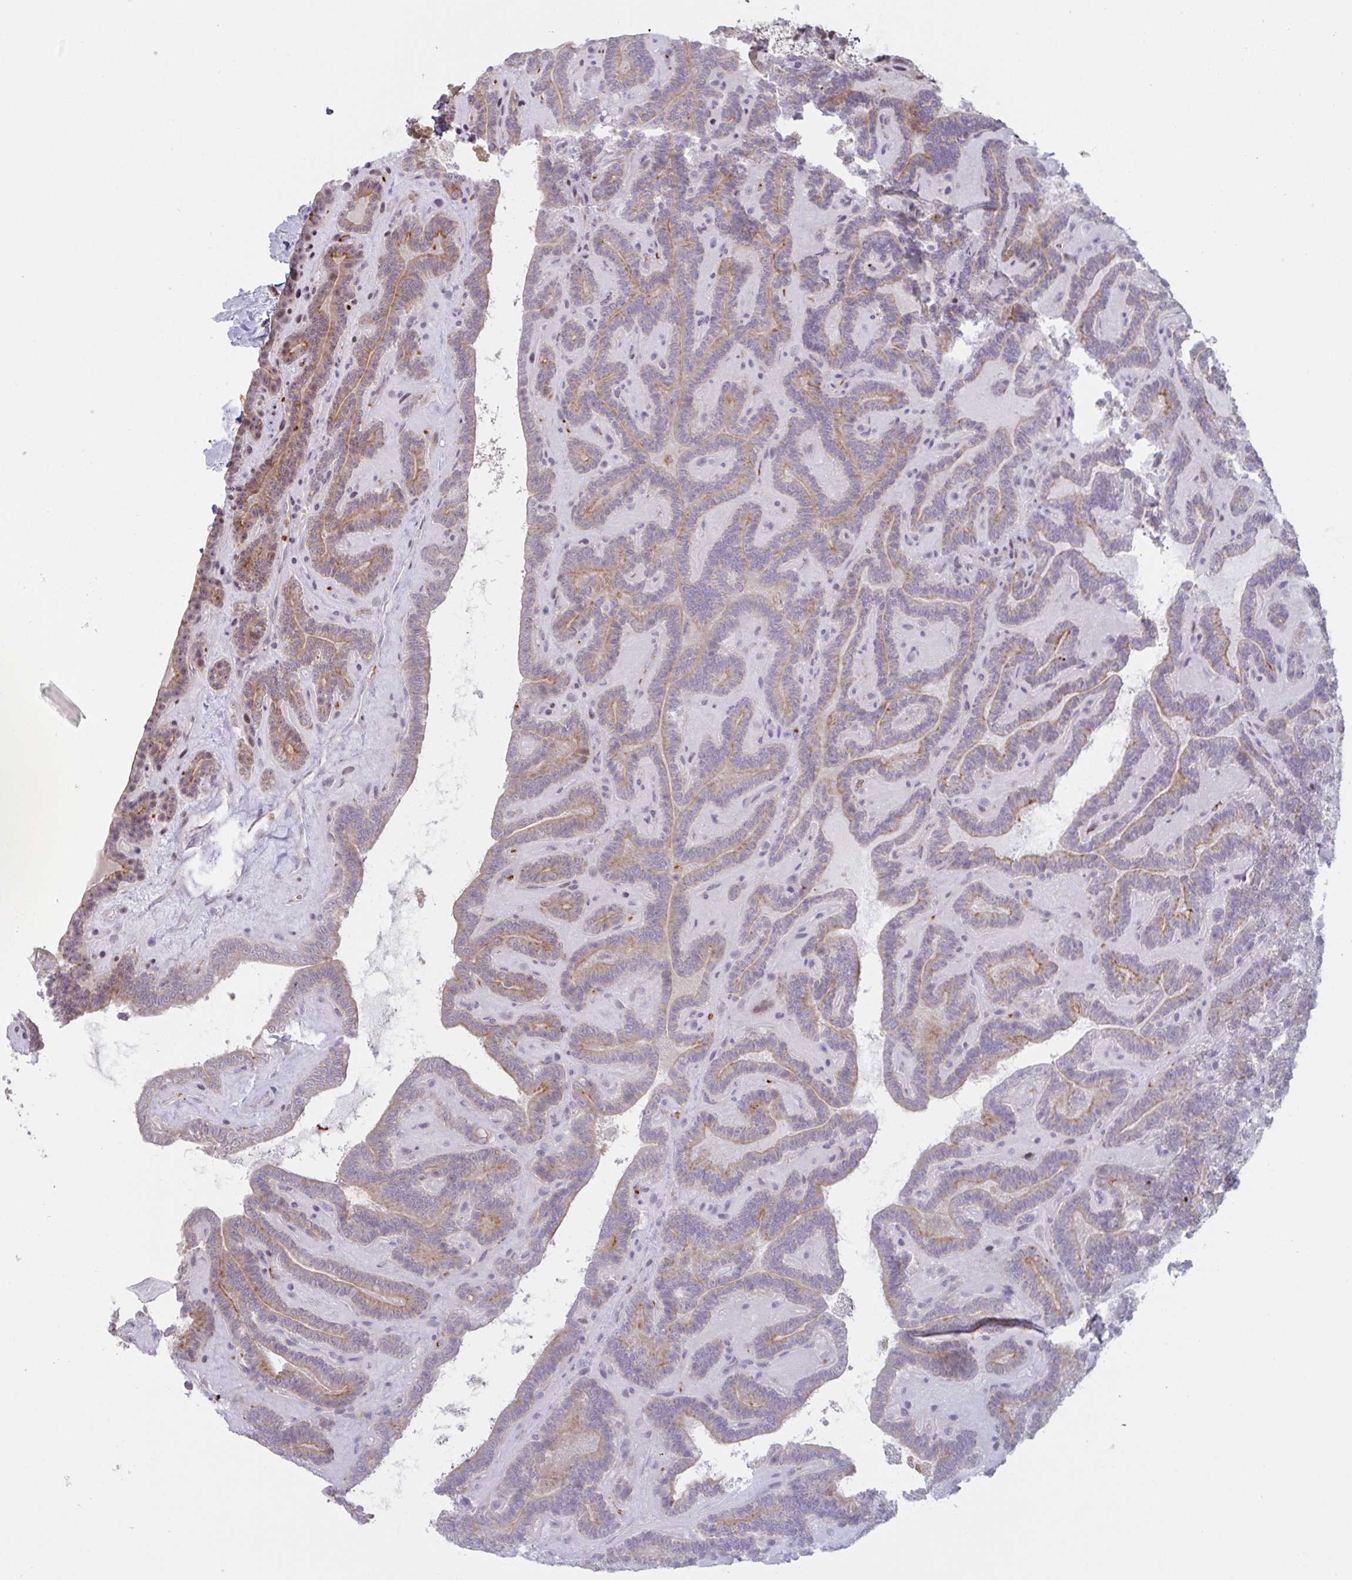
{"staining": {"intensity": "moderate", "quantity": "25%-75%", "location": "cytoplasmic/membranous,nuclear"}, "tissue": "thyroid cancer", "cell_type": "Tumor cells", "image_type": "cancer", "snomed": [{"axis": "morphology", "description": "Papillary adenocarcinoma, NOS"}, {"axis": "topography", "description": "Thyroid gland"}], "caption": "Immunohistochemical staining of human thyroid papillary adenocarcinoma demonstrates moderate cytoplasmic/membranous and nuclear protein expression in approximately 25%-75% of tumor cells. (DAB (3,3'-diaminobenzidine) IHC with brightfield microscopy, high magnification).", "gene": "NLRP13", "patient": {"sex": "female", "age": 21}}